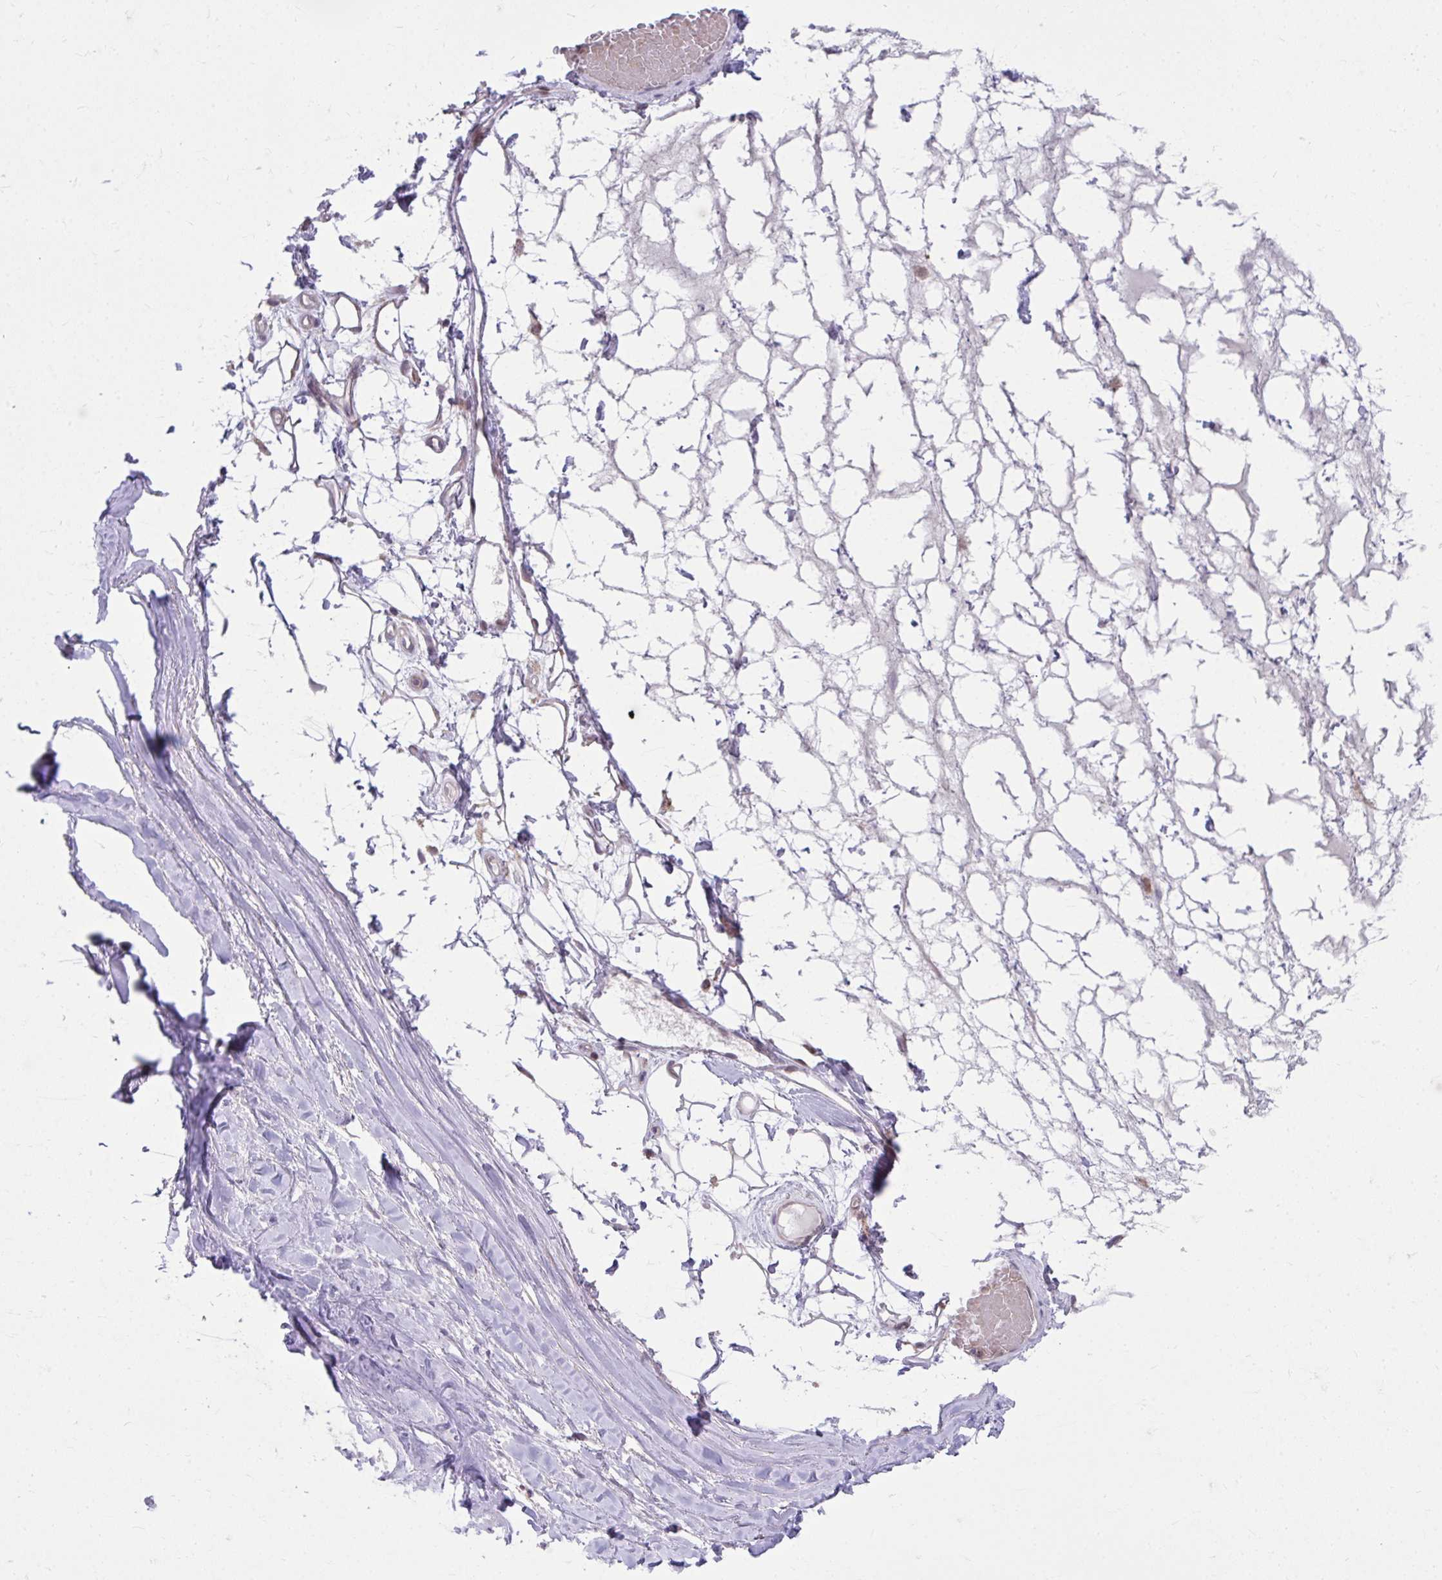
{"staining": {"intensity": "negative", "quantity": "none", "location": "none"}, "tissue": "adipose tissue", "cell_type": "Adipocytes", "image_type": "normal", "snomed": [{"axis": "morphology", "description": "Normal tissue, NOS"}, {"axis": "topography", "description": "Lymph node"}, {"axis": "topography", "description": "Cartilage tissue"}, {"axis": "topography", "description": "Nasopharynx"}], "caption": "The histopathology image displays no staining of adipocytes in normal adipose tissue.", "gene": "C16orf54", "patient": {"sex": "male", "age": 63}}